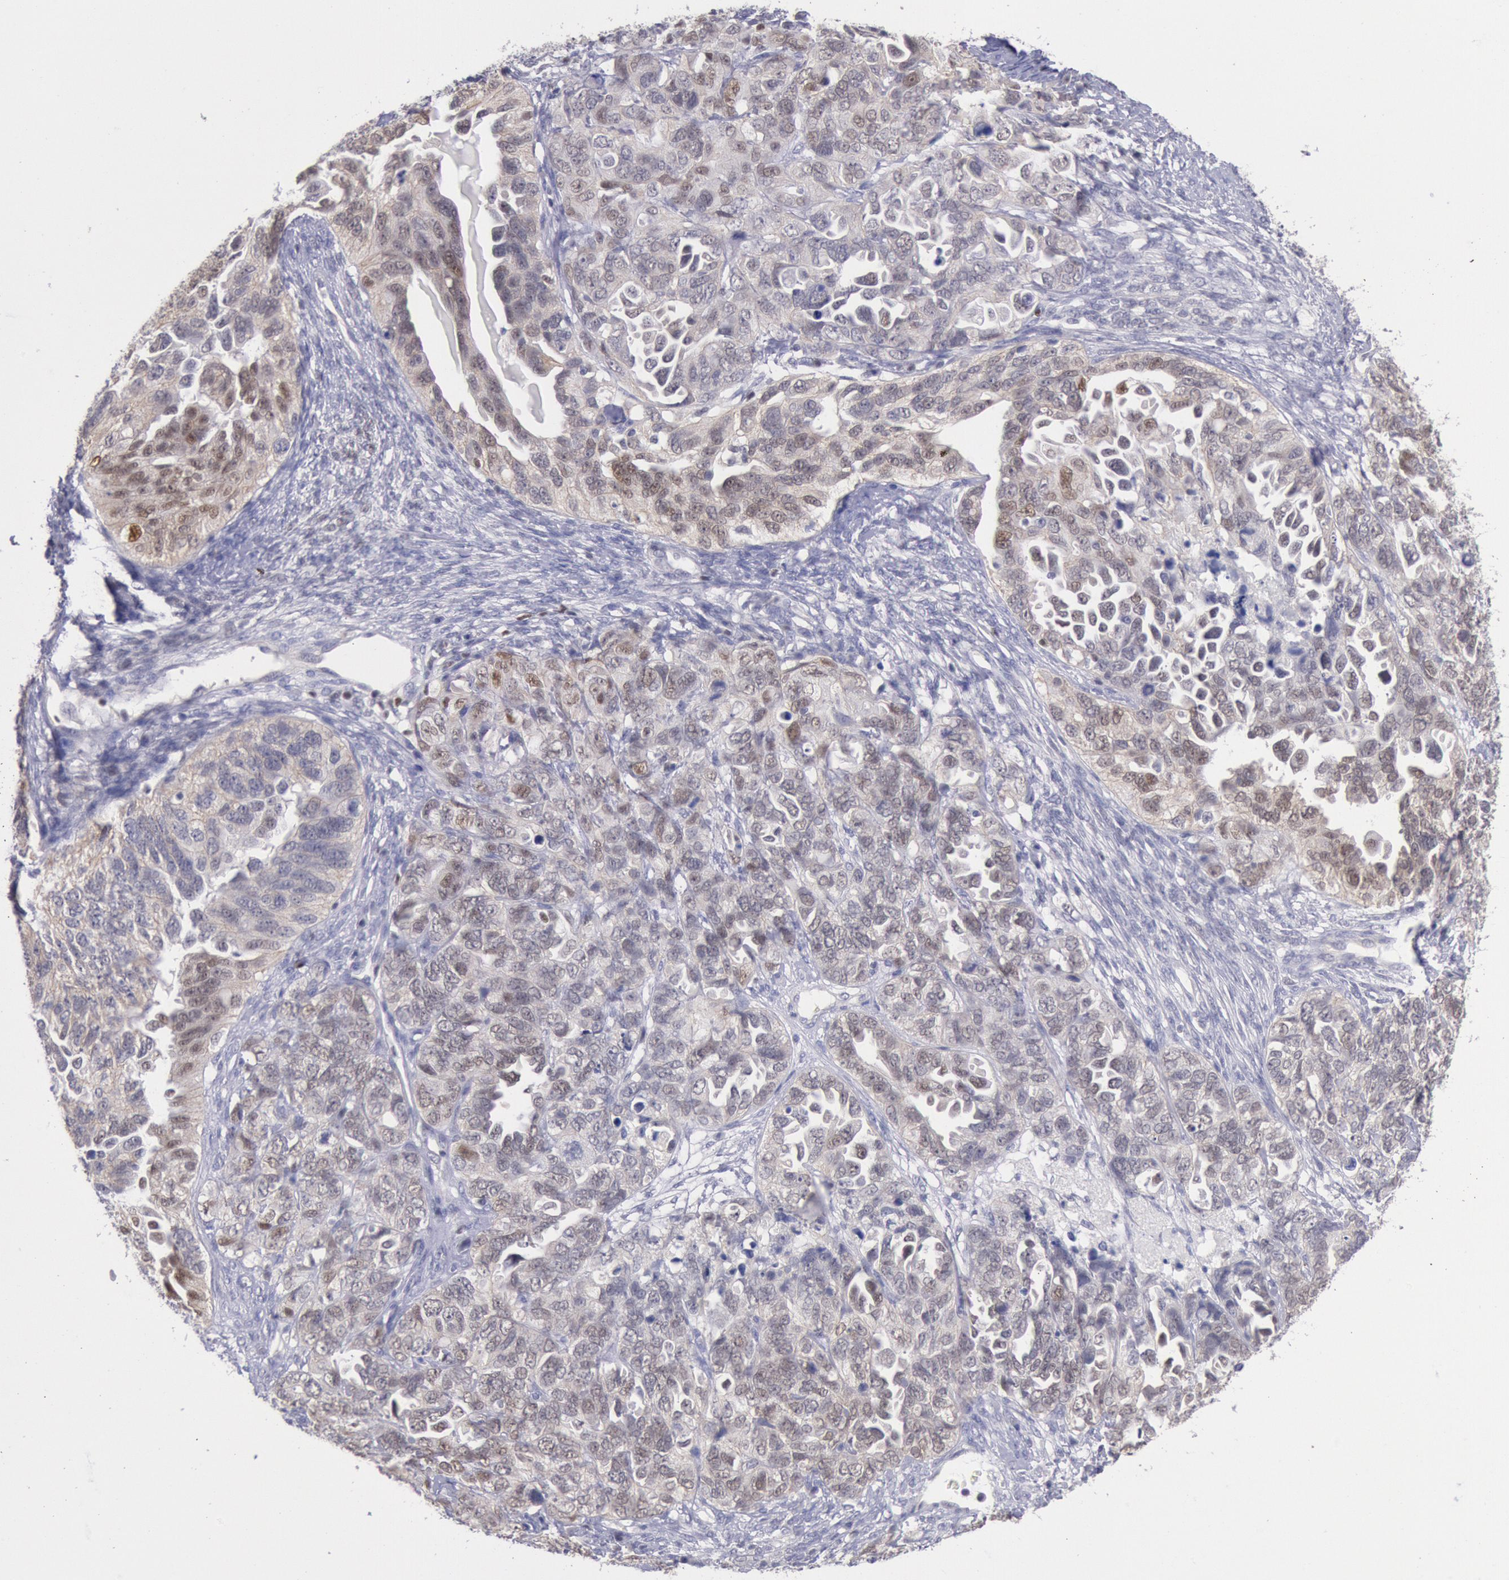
{"staining": {"intensity": "weak", "quantity": "<25%", "location": "nuclear"}, "tissue": "ovarian cancer", "cell_type": "Tumor cells", "image_type": "cancer", "snomed": [{"axis": "morphology", "description": "Cystadenocarcinoma, serous, NOS"}, {"axis": "topography", "description": "Ovary"}], "caption": "The micrograph shows no staining of tumor cells in ovarian cancer.", "gene": "RPS6KA5", "patient": {"sex": "female", "age": 82}}